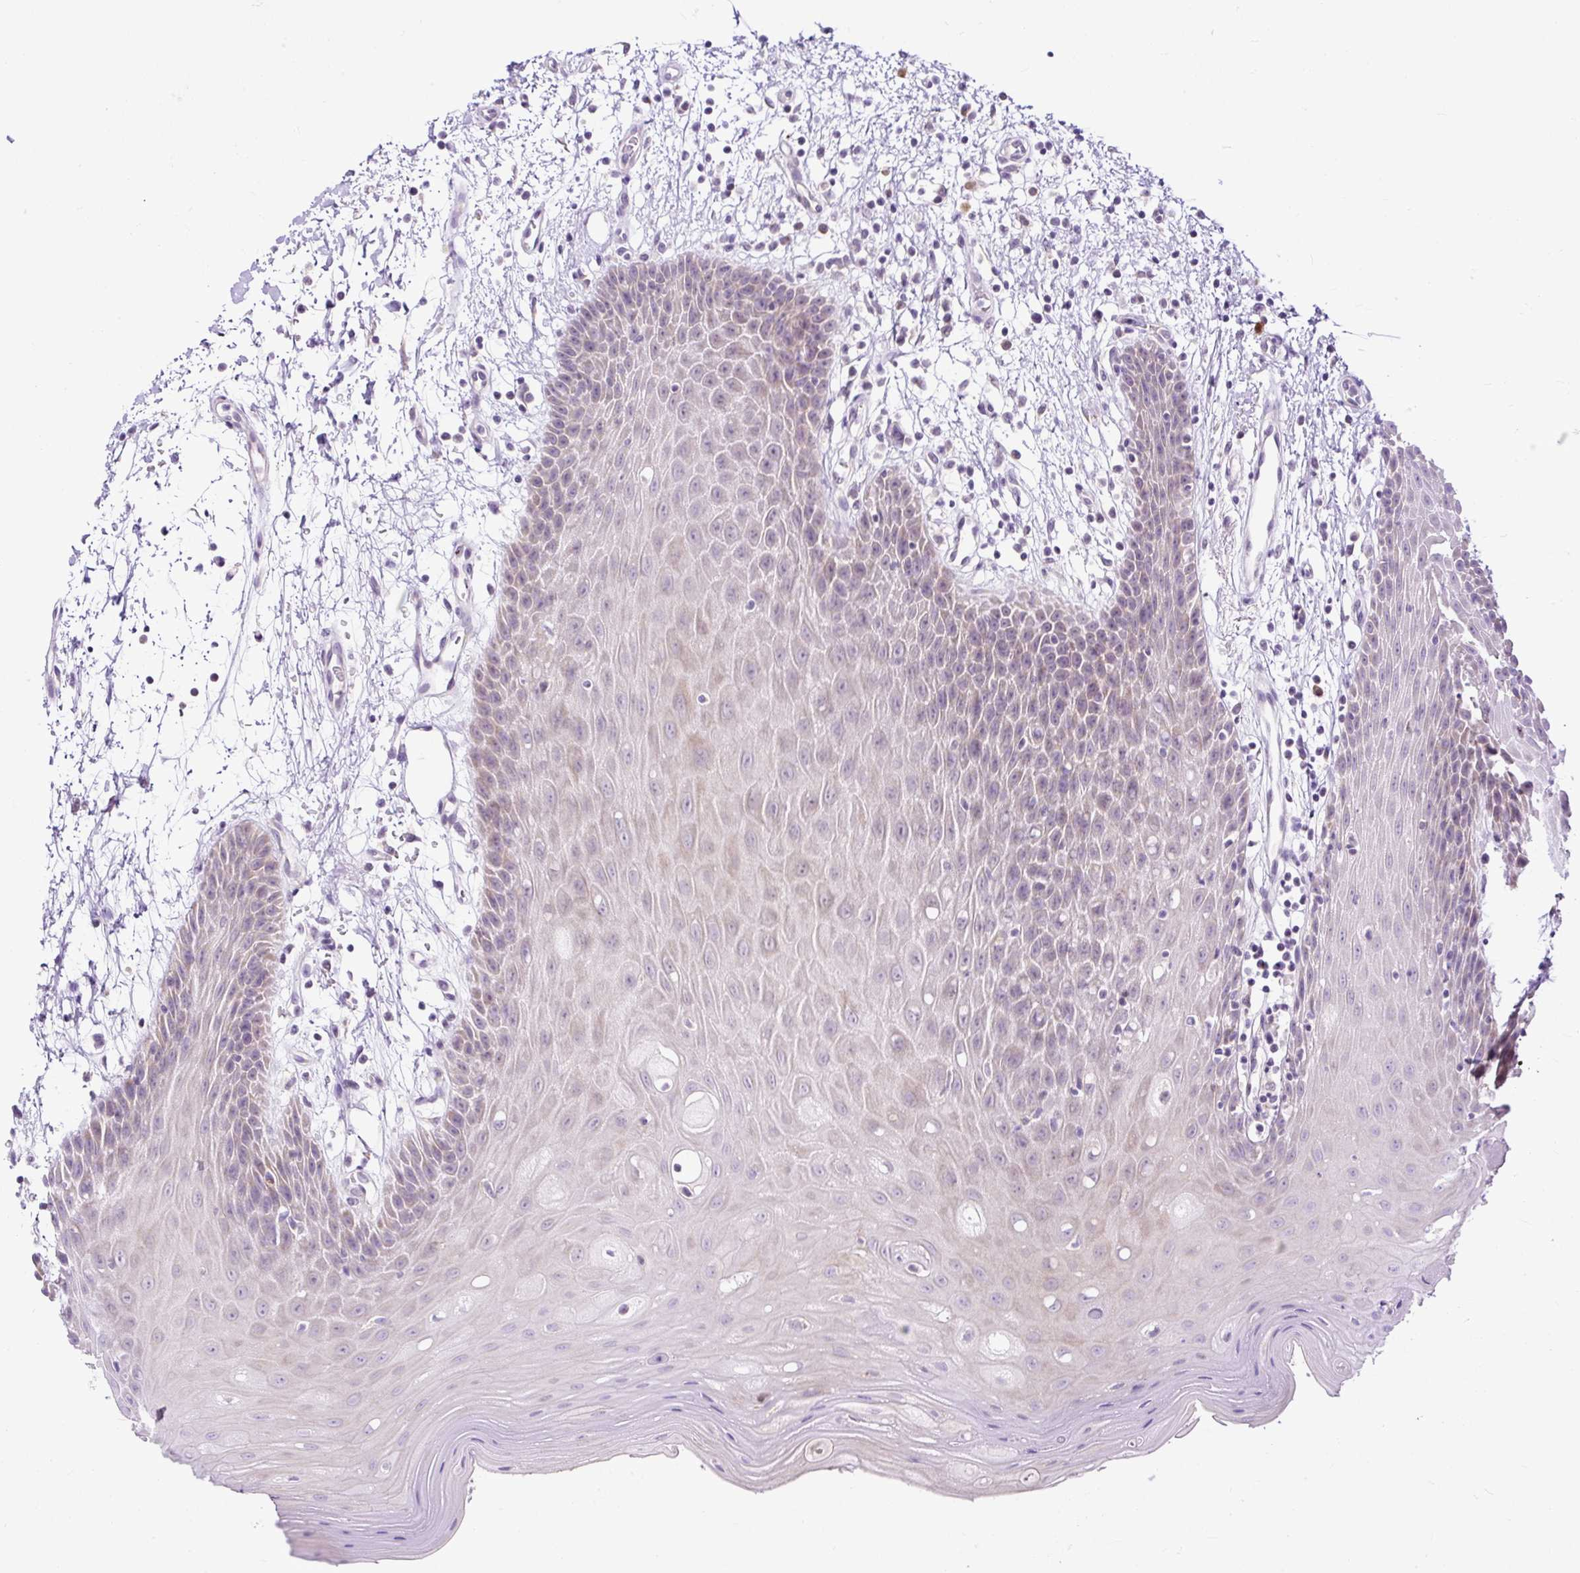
{"staining": {"intensity": "negative", "quantity": "none", "location": "none"}, "tissue": "oral mucosa", "cell_type": "Squamous epithelial cells", "image_type": "normal", "snomed": [{"axis": "morphology", "description": "Normal tissue, NOS"}, {"axis": "topography", "description": "Oral tissue"}, {"axis": "topography", "description": "Tounge, NOS"}], "caption": "Immunohistochemistry (IHC) histopathology image of unremarkable human oral mucosa stained for a protein (brown), which demonstrates no positivity in squamous epithelial cells. (Brightfield microscopy of DAB immunohistochemistry at high magnification).", "gene": "FMC1", "patient": {"sex": "female", "age": 59}}